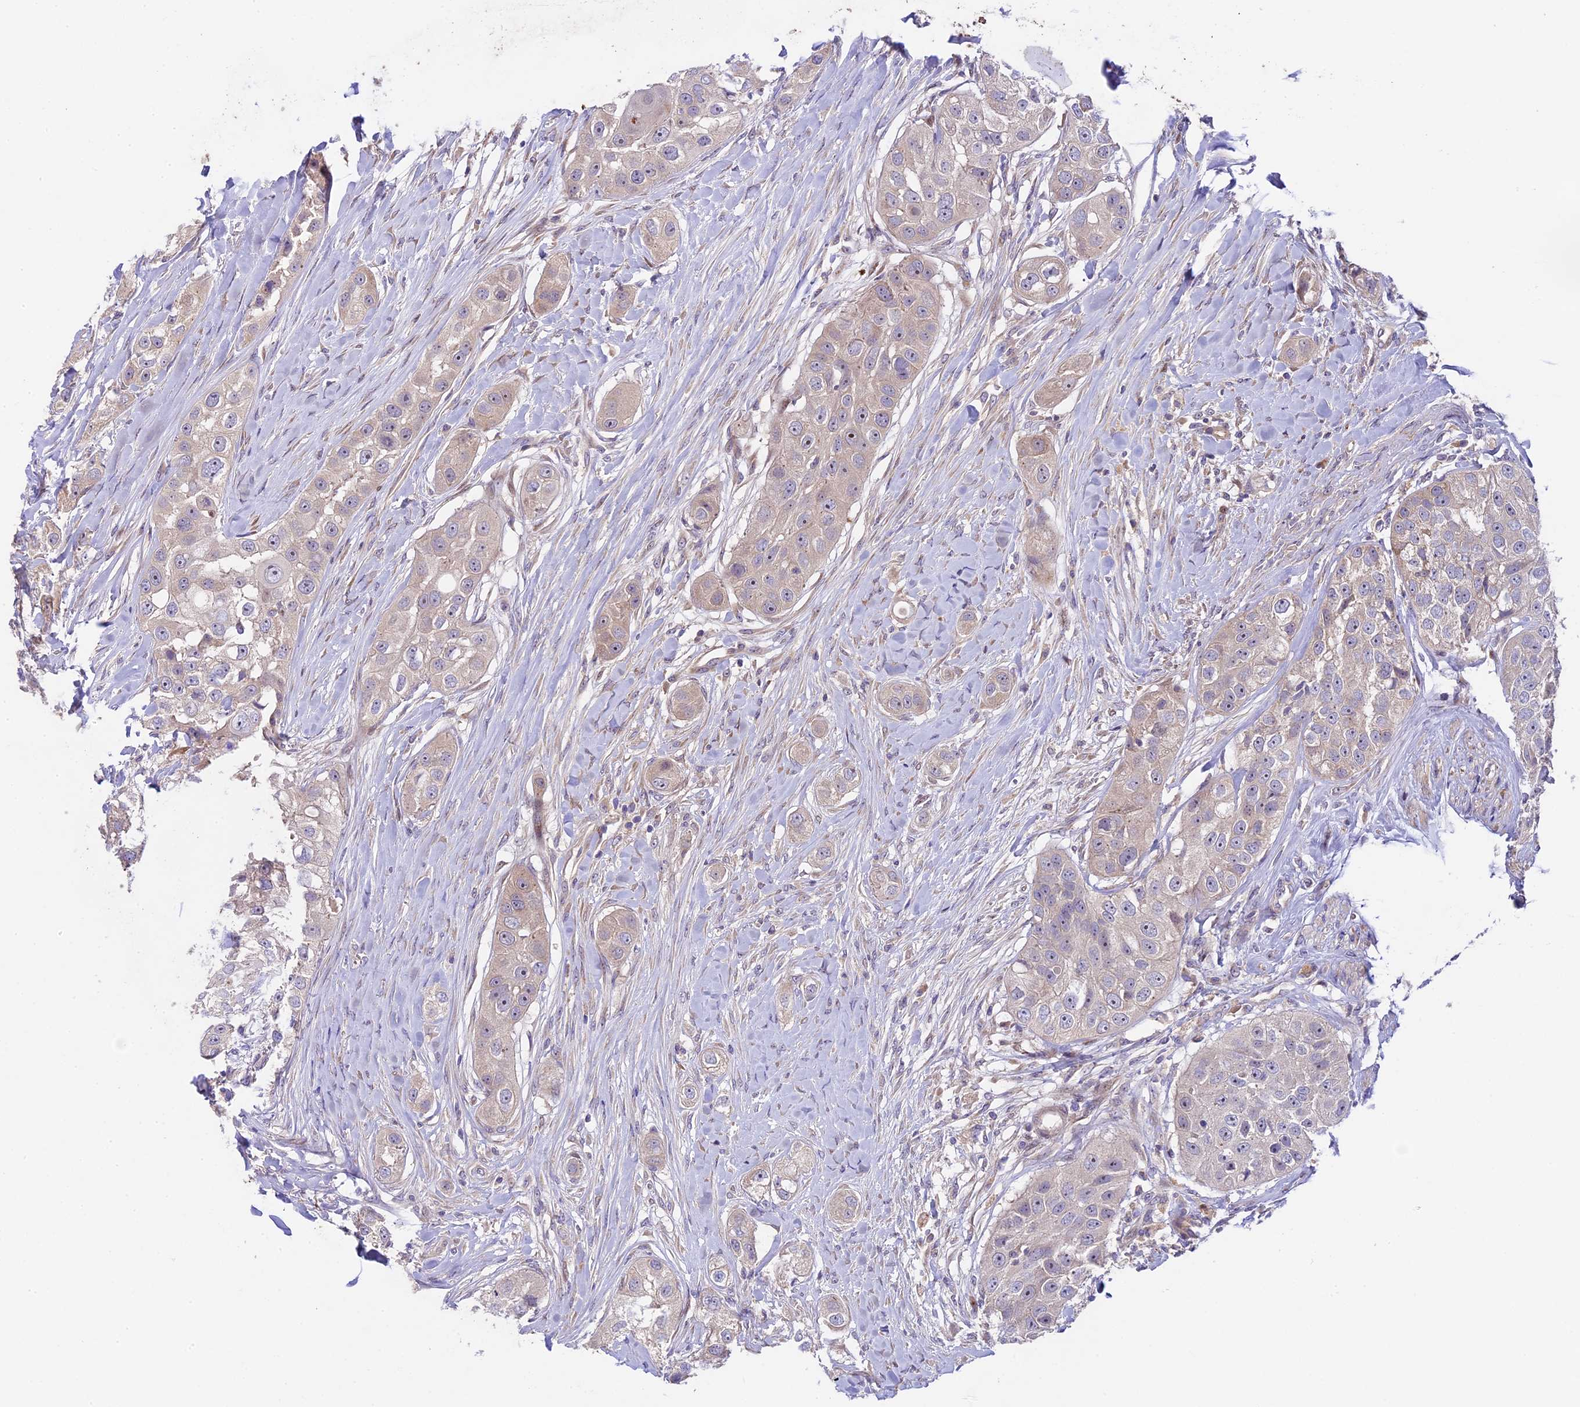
{"staining": {"intensity": "weak", "quantity": "25%-75%", "location": "cytoplasmic/membranous"}, "tissue": "head and neck cancer", "cell_type": "Tumor cells", "image_type": "cancer", "snomed": [{"axis": "morphology", "description": "Normal tissue, NOS"}, {"axis": "morphology", "description": "Squamous cell carcinoma, NOS"}, {"axis": "topography", "description": "Skeletal muscle"}, {"axis": "topography", "description": "Head-Neck"}], "caption": "Tumor cells reveal low levels of weak cytoplasmic/membranous positivity in about 25%-75% of cells in human squamous cell carcinoma (head and neck). The protein is stained brown, and the nuclei are stained in blue (DAB IHC with brightfield microscopy, high magnification).", "gene": "SPIRE1", "patient": {"sex": "male", "age": 51}}